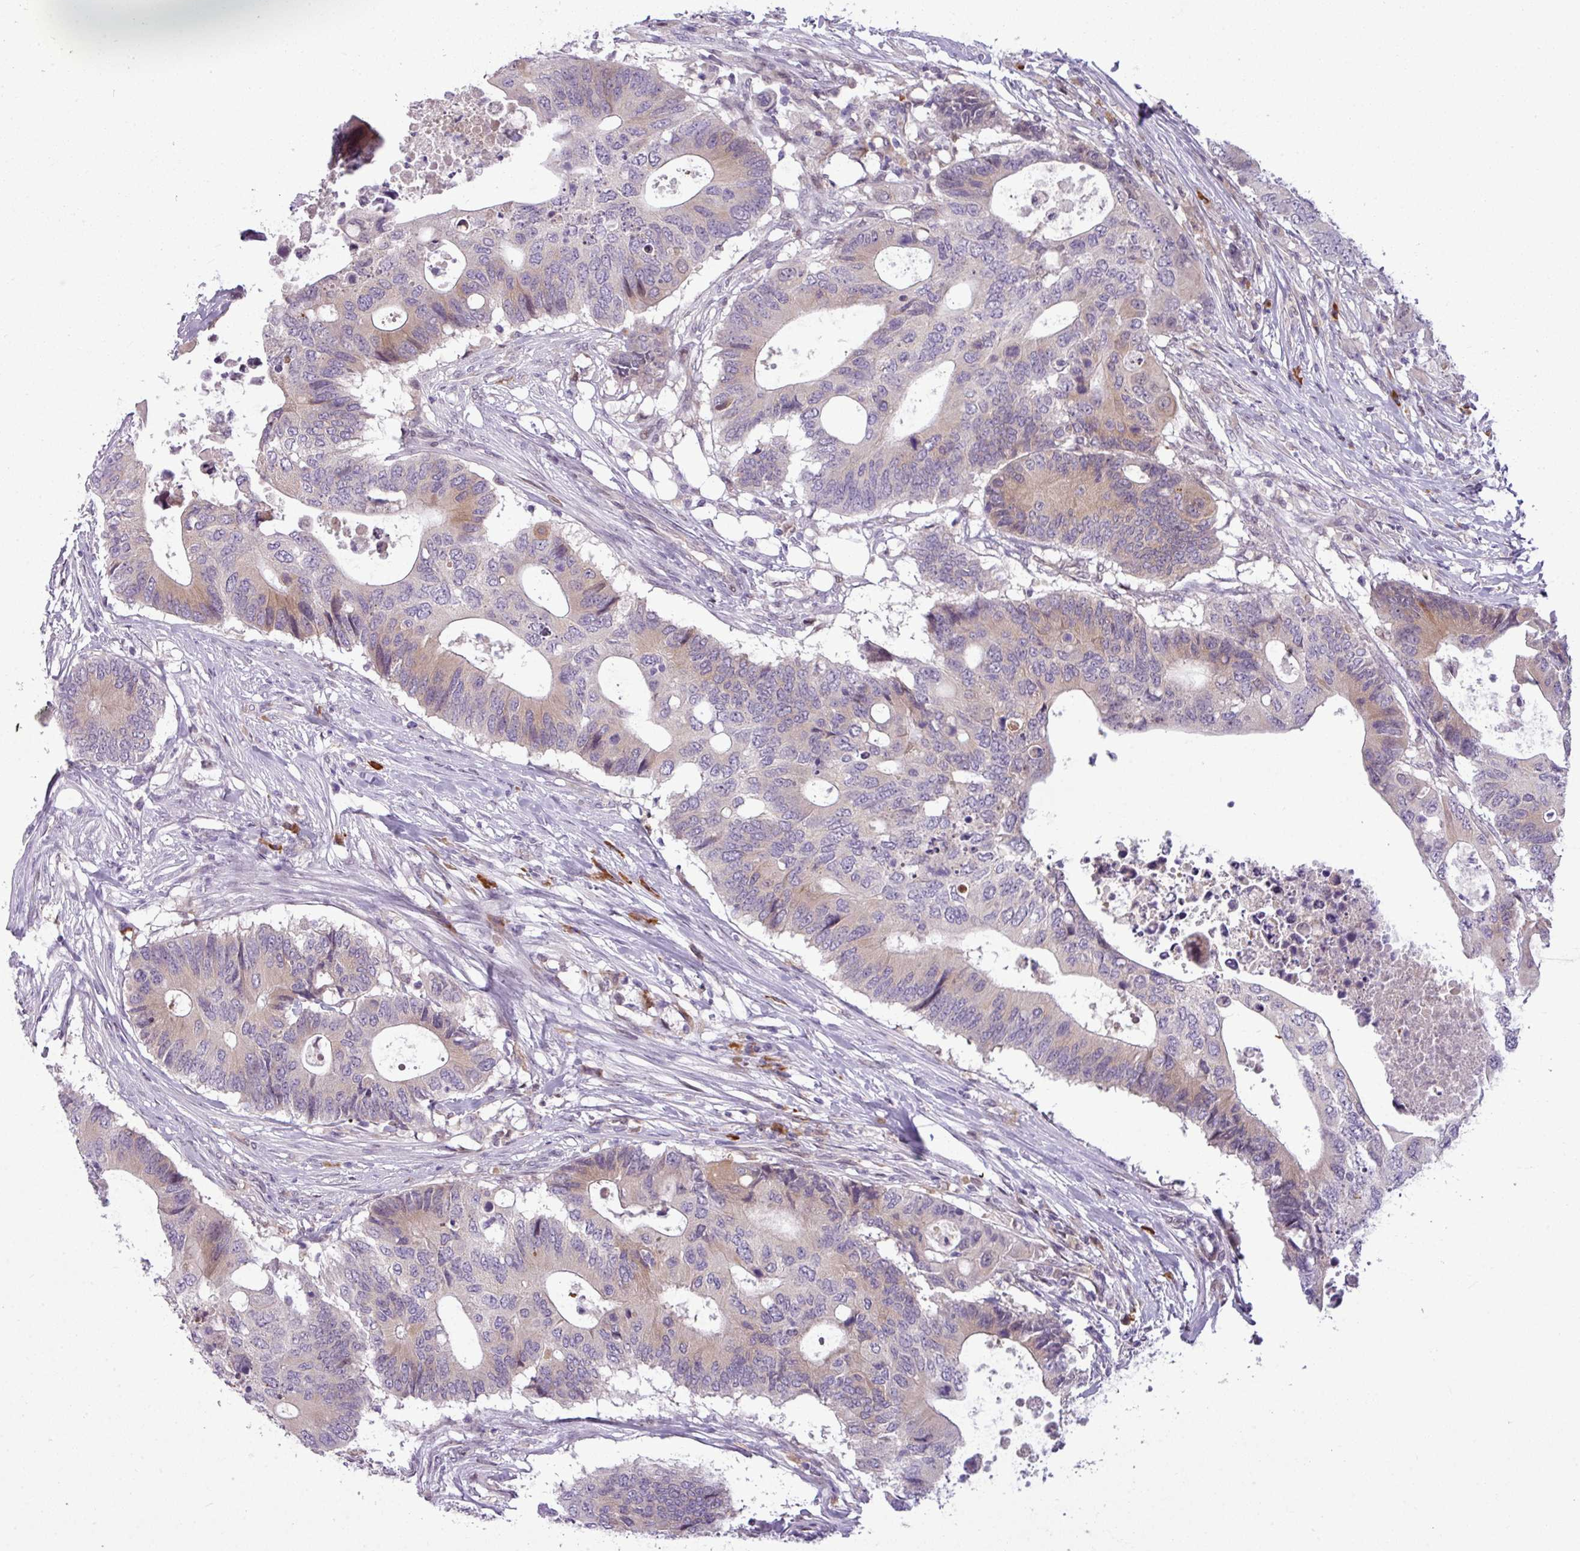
{"staining": {"intensity": "weak", "quantity": "<25%", "location": "cytoplasmic/membranous"}, "tissue": "colorectal cancer", "cell_type": "Tumor cells", "image_type": "cancer", "snomed": [{"axis": "morphology", "description": "Adenocarcinoma, NOS"}, {"axis": "topography", "description": "Colon"}], "caption": "Photomicrograph shows no protein staining in tumor cells of colorectal adenocarcinoma tissue. (DAB IHC visualized using brightfield microscopy, high magnification).", "gene": "SLC66A2", "patient": {"sex": "male", "age": 71}}